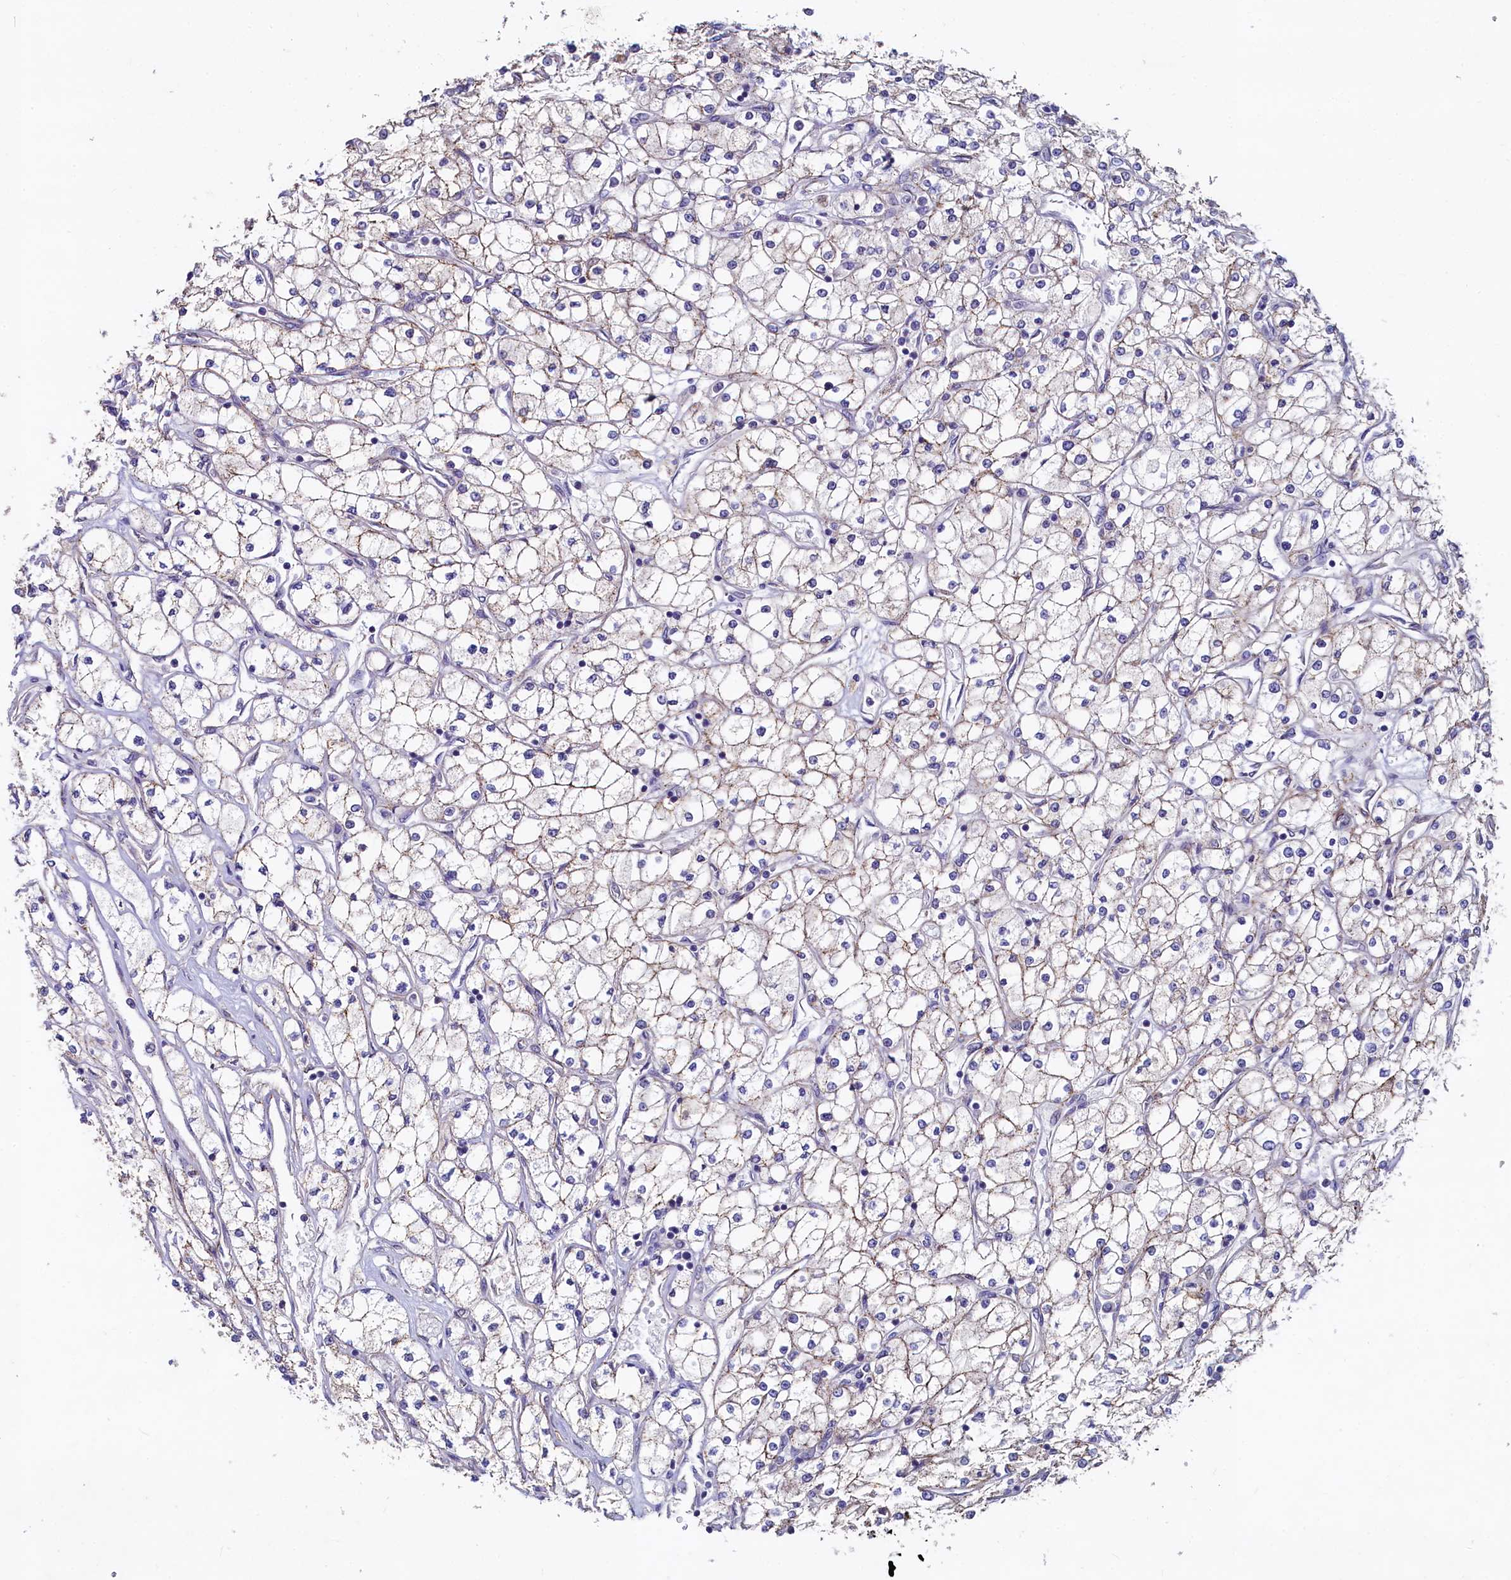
{"staining": {"intensity": "weak", "quantity": "25%-75%", "location": "cytoplasmic/membranous"}, "tissue": "renal cancer", "cell_type": "Tumor cells", "image_type": "cancer", "snomed": [{"axis": "morphology", "description": "Adenocarcinoma, NOS"}, {"axis": "topography", "description": "Kidney"}], "caption": "Immunohistochemical staining of human renal cancer reveals low levels of weak cytoplasmic/membranous protein staining in about 25%-75% of tumor cells.", "gene": "ASXL3", "patient": {"sex": "male", "age": 80}}